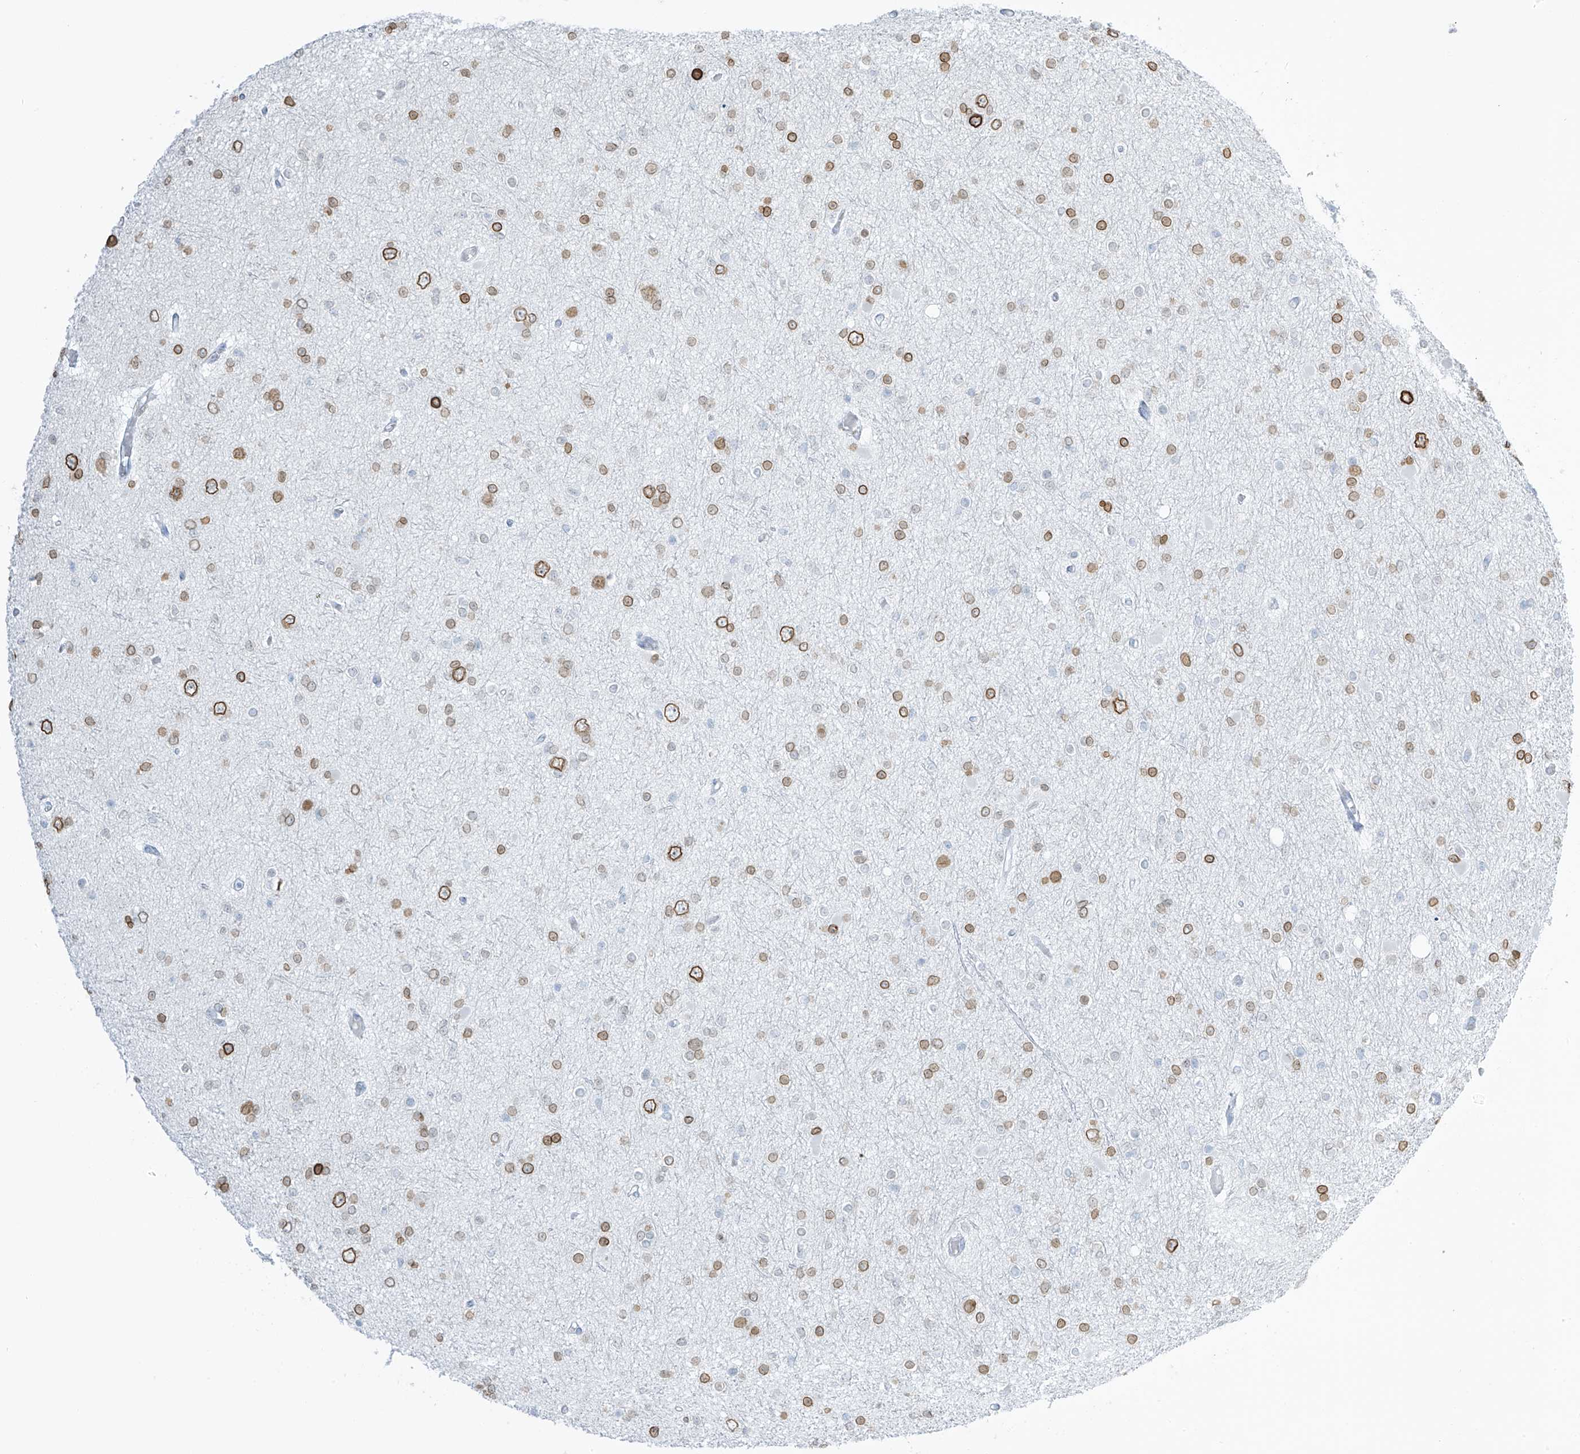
{"staining": {"intensity": "moderate", "quantity": "25%-75%", "location": "nuclear"}, "tissue": "glioma", "cell_type": "Tumor cells", "image_type": "cancer", "snomed": [{"axis": "morphology", "description": "Glioma, malignant, Low grade"}, {"axis": "topography", "description": "Brain"}], "caption": "Brown immunohistochemical staining in human malignant glioma (low-grade) exhibits moderate nuclear expression in approximately 25%-75% of tumor cells.", "gene": "PRDM6", "patient": {"sex": "female", "age": 22}}